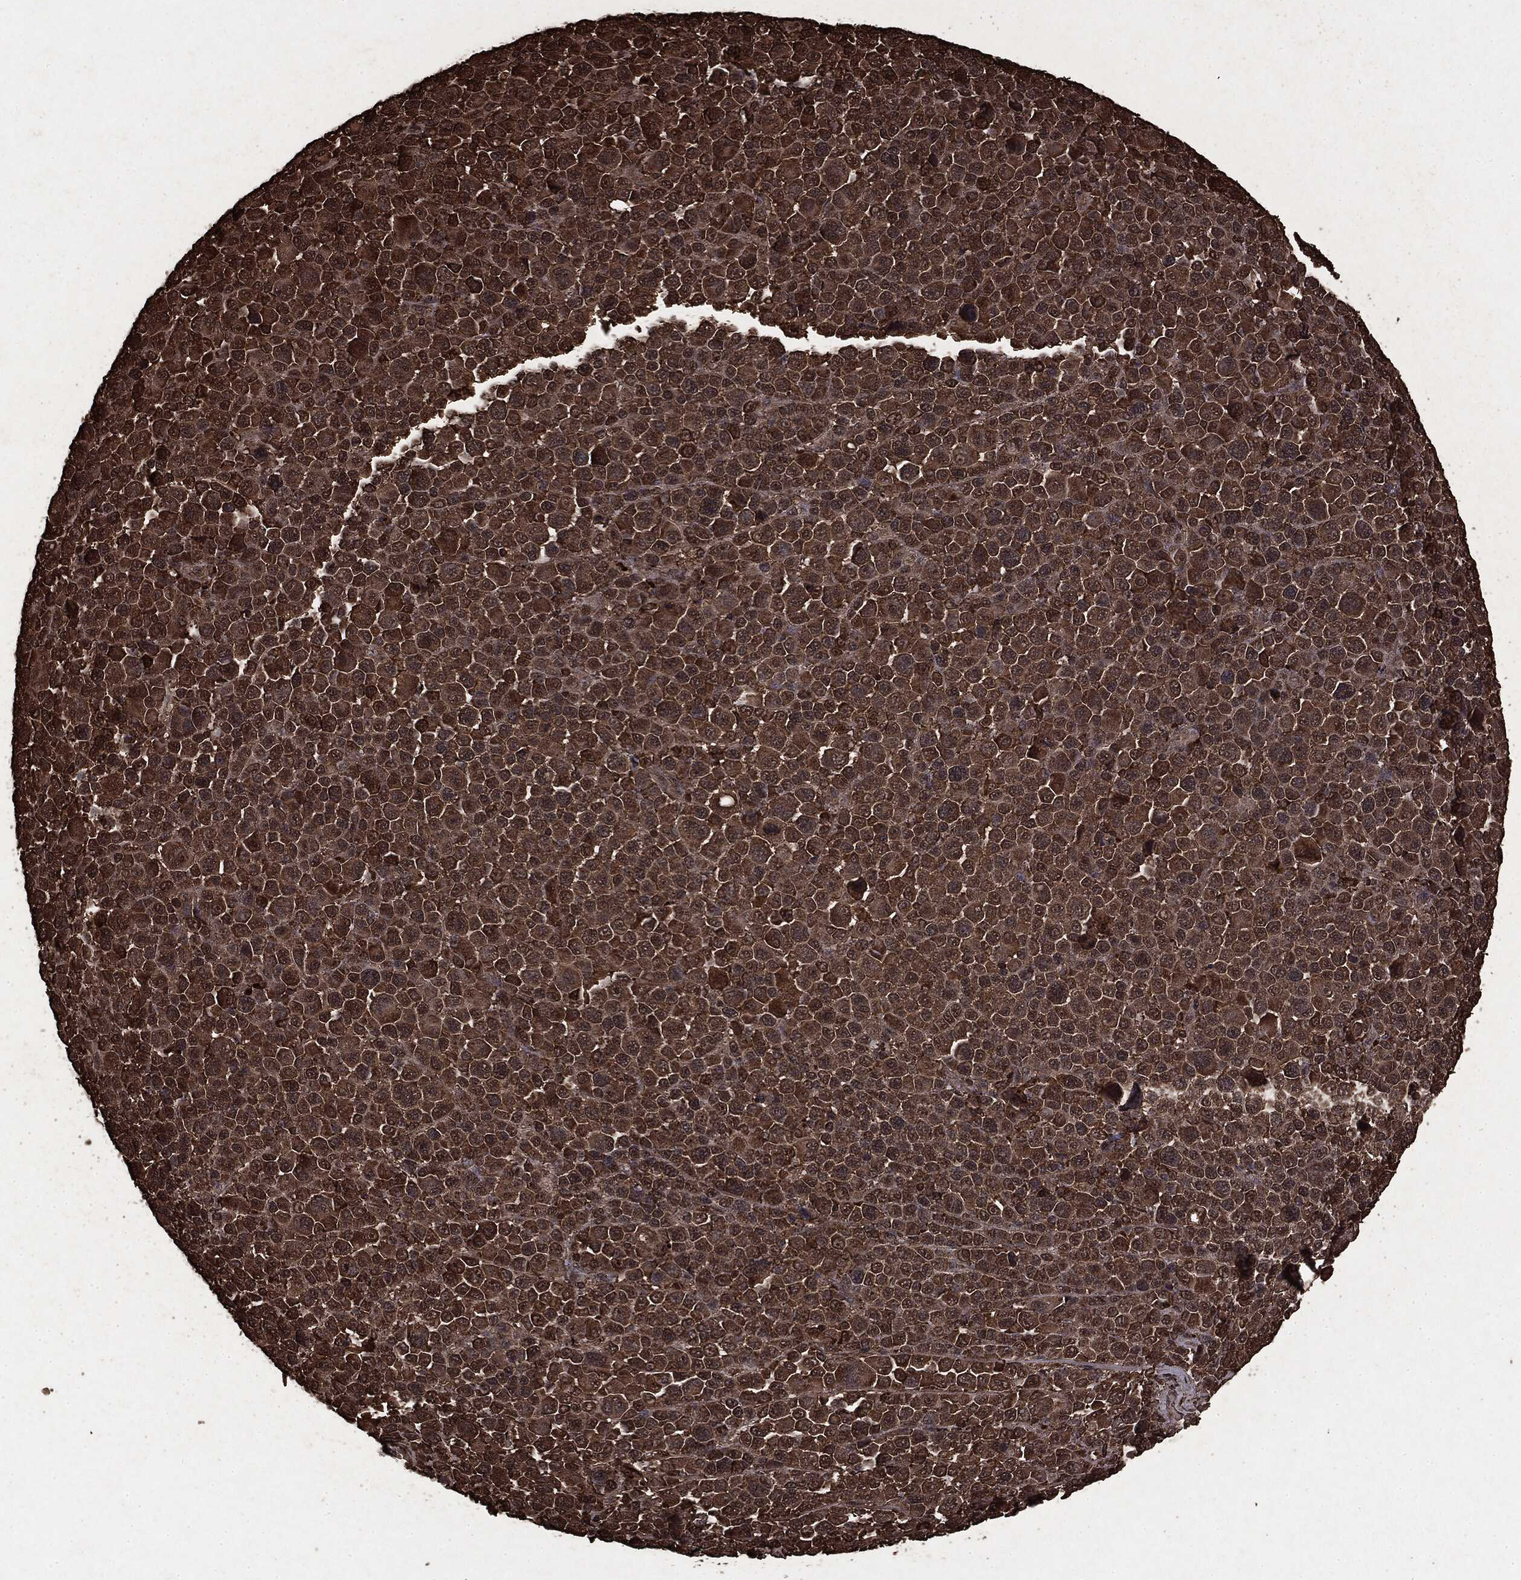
{"staining": {"intensity": "strong", "quantity": ">75%", "location": "cytoplasmic/membranous"}, "tissue": "melanoma", "cell_type": "Tumor cells", "image_type": "cancer", "snomed": [{"axis": "morphology", "description": "Malignant melanoma, NOS"}, {"axis": "topography", "description": "Skin"}], "caption": "Immunohistochemical staining of human malignant melanoma shows strong cytoplasmic/membranous protein expression in approximately >75% of tumor cells. (DAB IHC with brightfield microscopy, high magnification).", "gene": "ARAF", "patient": {"sex": "female", "age": 57}}